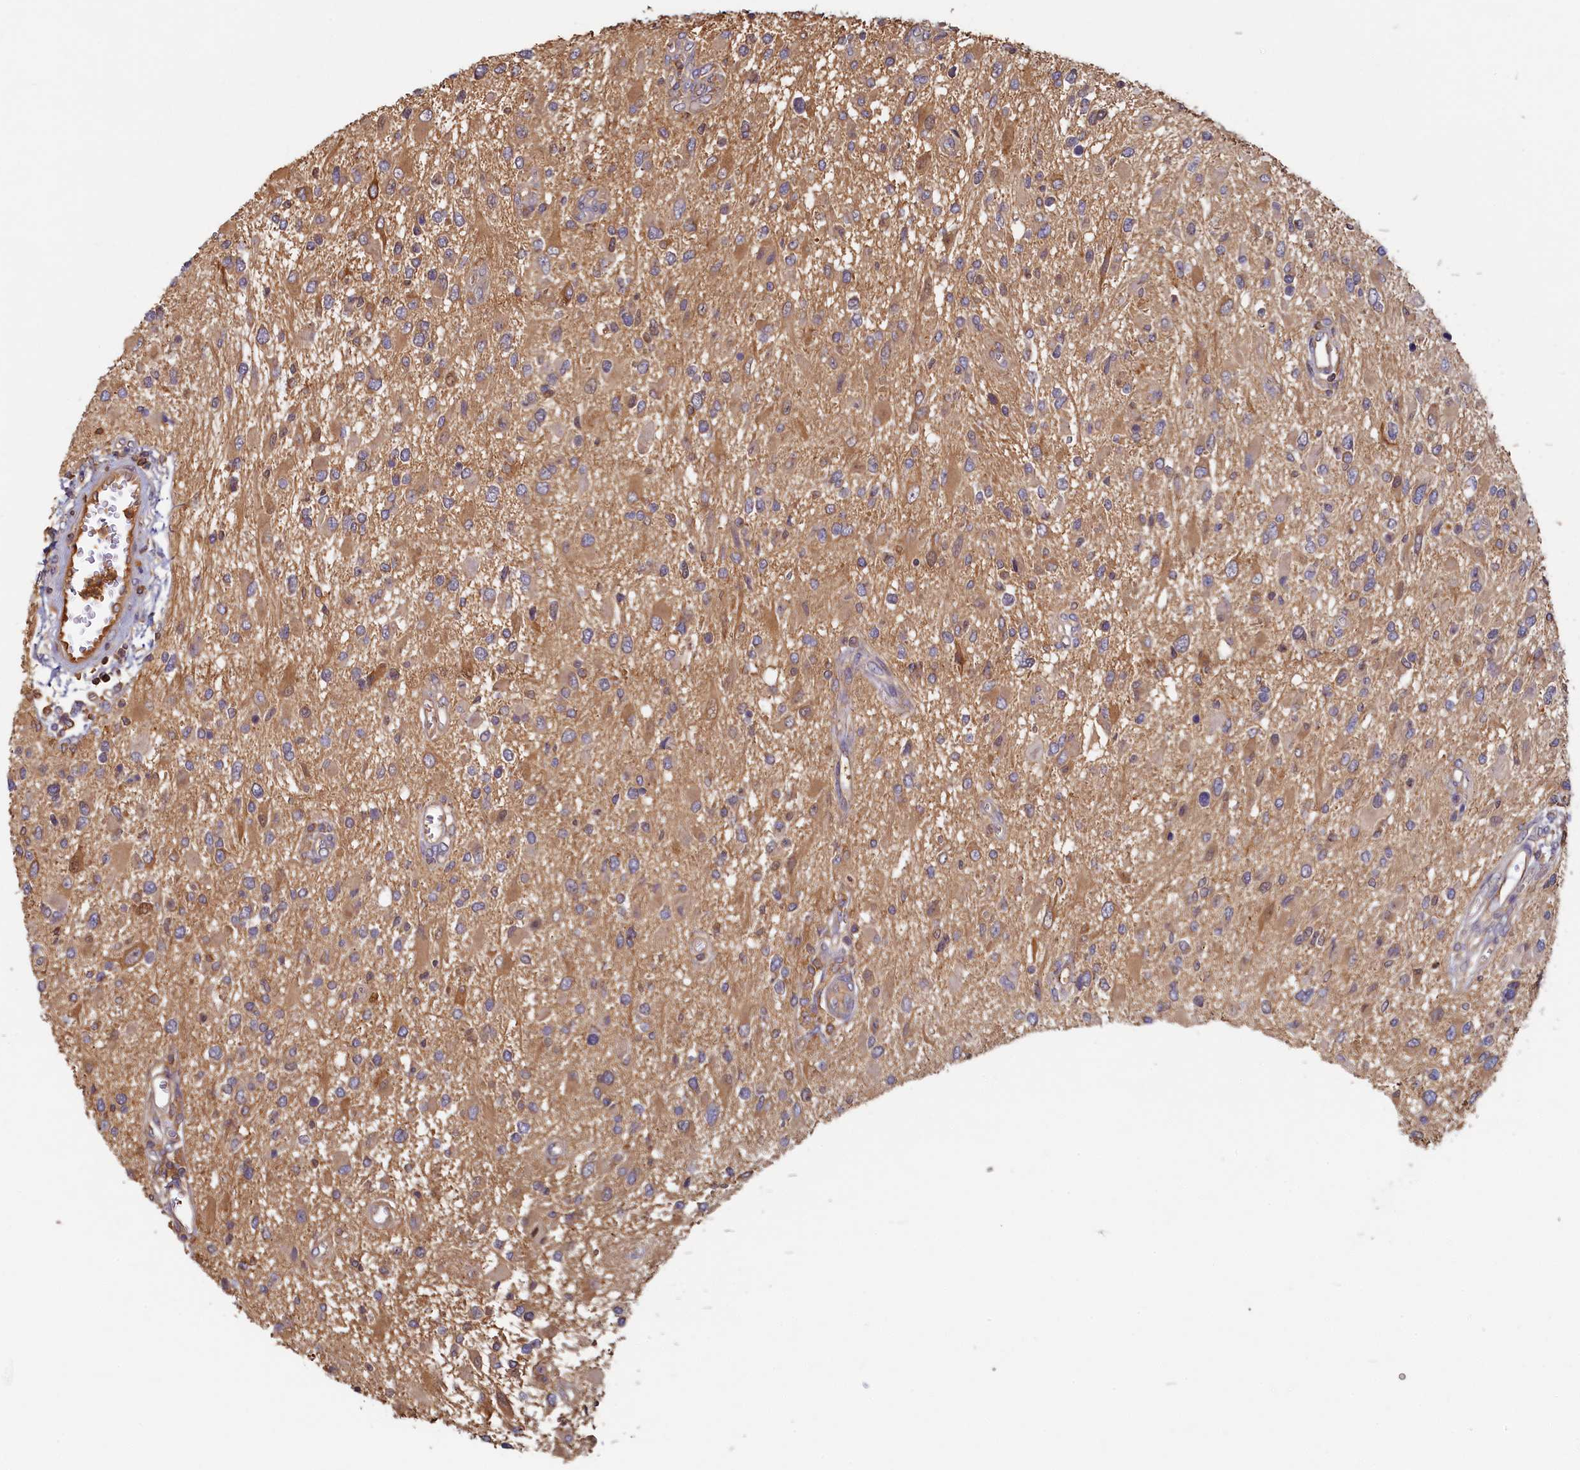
{"staining": {"intensity": "moderate", "quantity": ">75%", "location": "cytoplasmic/membranous"}, "tissue": "glioma", "cell_type": "Tumor cells", "image_type": "cancer", "snomed": [{"axis": "morphology", "description": "Glioma, malignant, High grade"}, {"axis": "topography", "description": "Brain"}], "caption": "A photomicrograph of human malignant glioma (high-grade) stained for a protein displays moderate cytoplasmic/membranous brown staining in tumor cells. (DAB = brown stain, brightfield microscopy at high magnification).", "gene": "TIMM8B", "patient": {"sex": "male", "age": 53}}